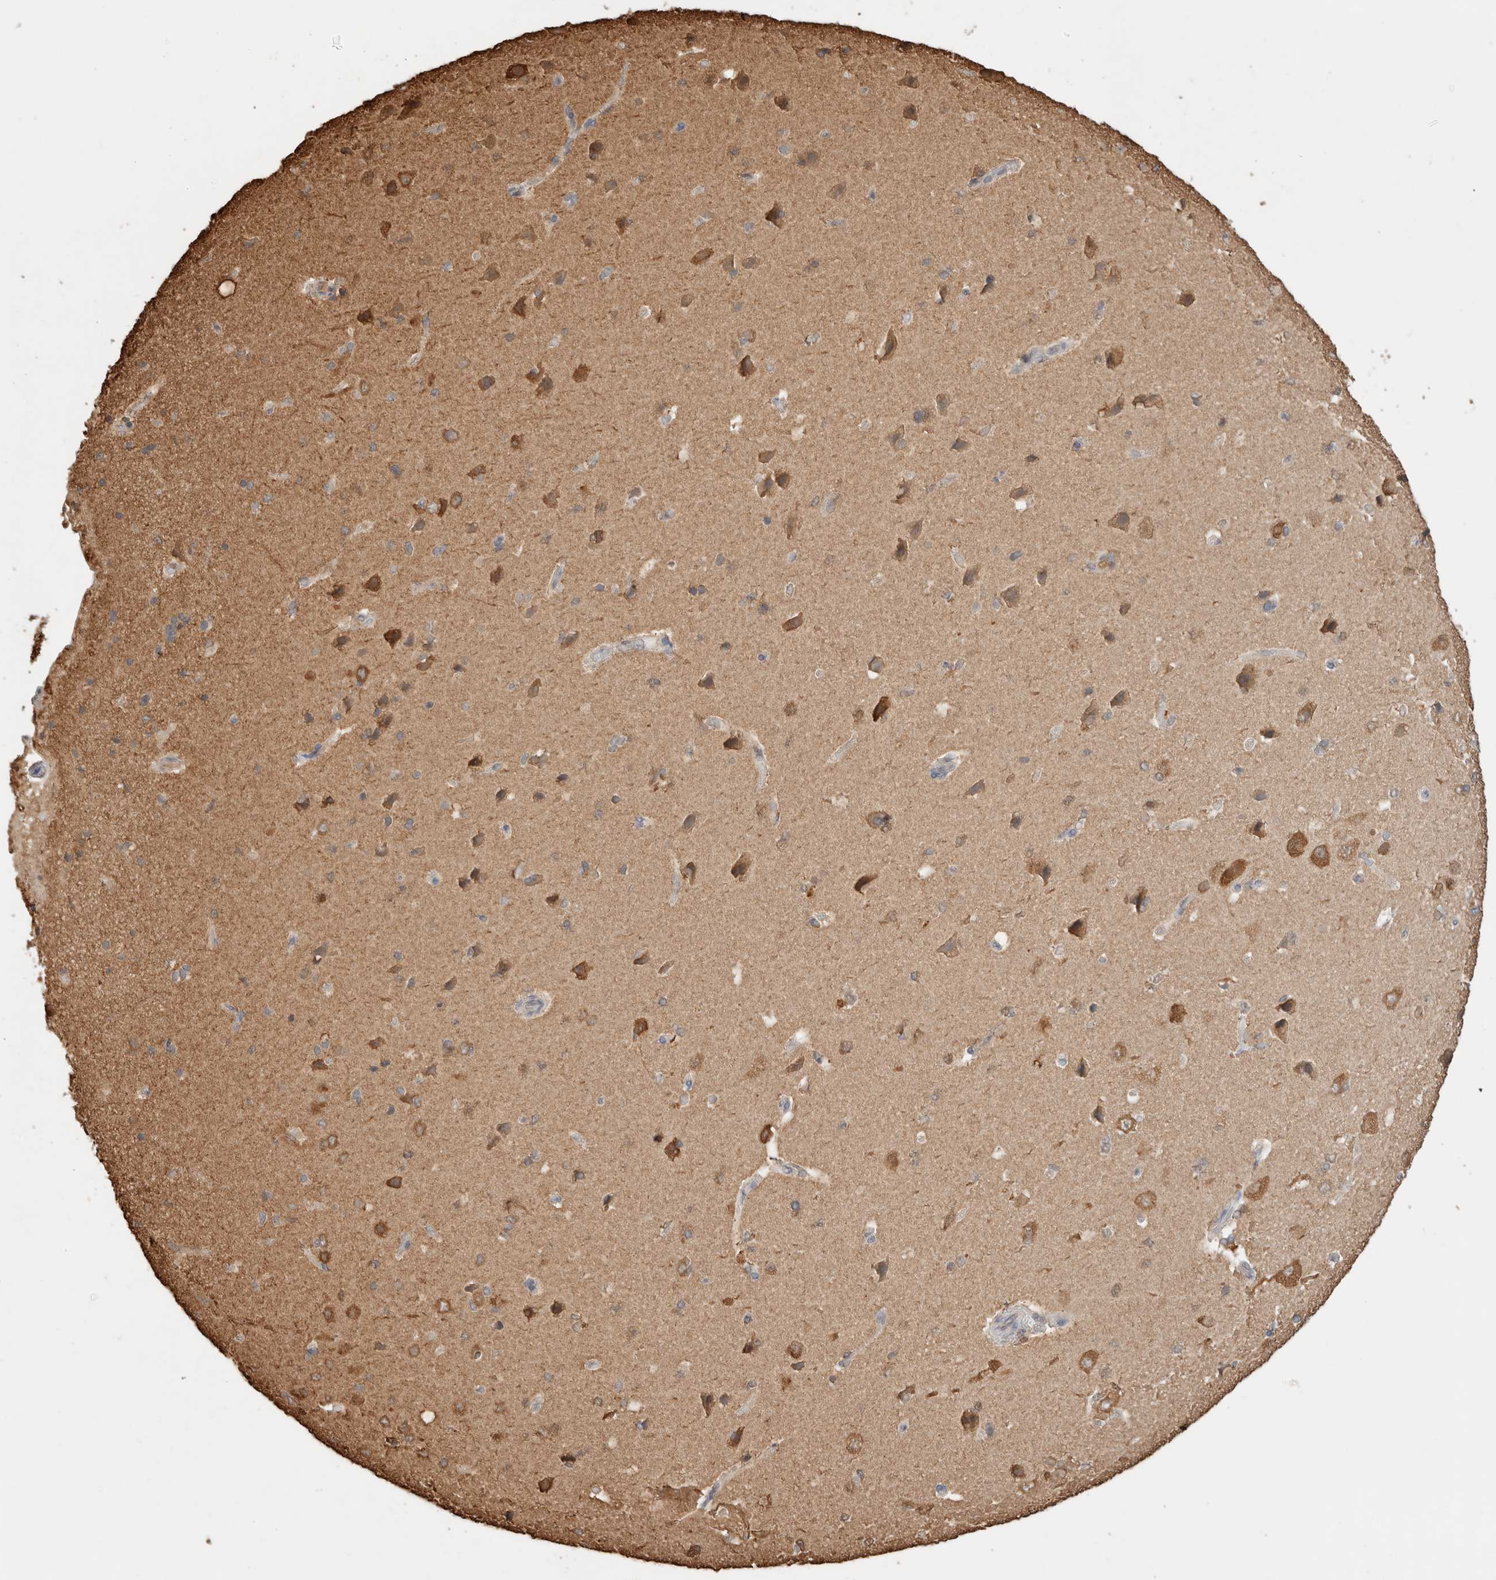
{"staining": {"intensity": "negative", "quantity": "none", "location": "none"}, "tissue": "cerebral cortex", "cell_type": "Endothelial cells", "image_type": "normal", "snomed": [{"axis": "morphology", "description": "Normal tissue, NOS"}, {"axis": "topography", "description": "Cerebral cortex"}], "caption": "Photomicrograph shows no protein staining in endothelial cells of benign cerebral cortex.", "gene": "YWHAH", "patient": {"sex": "male", "age": 62}}